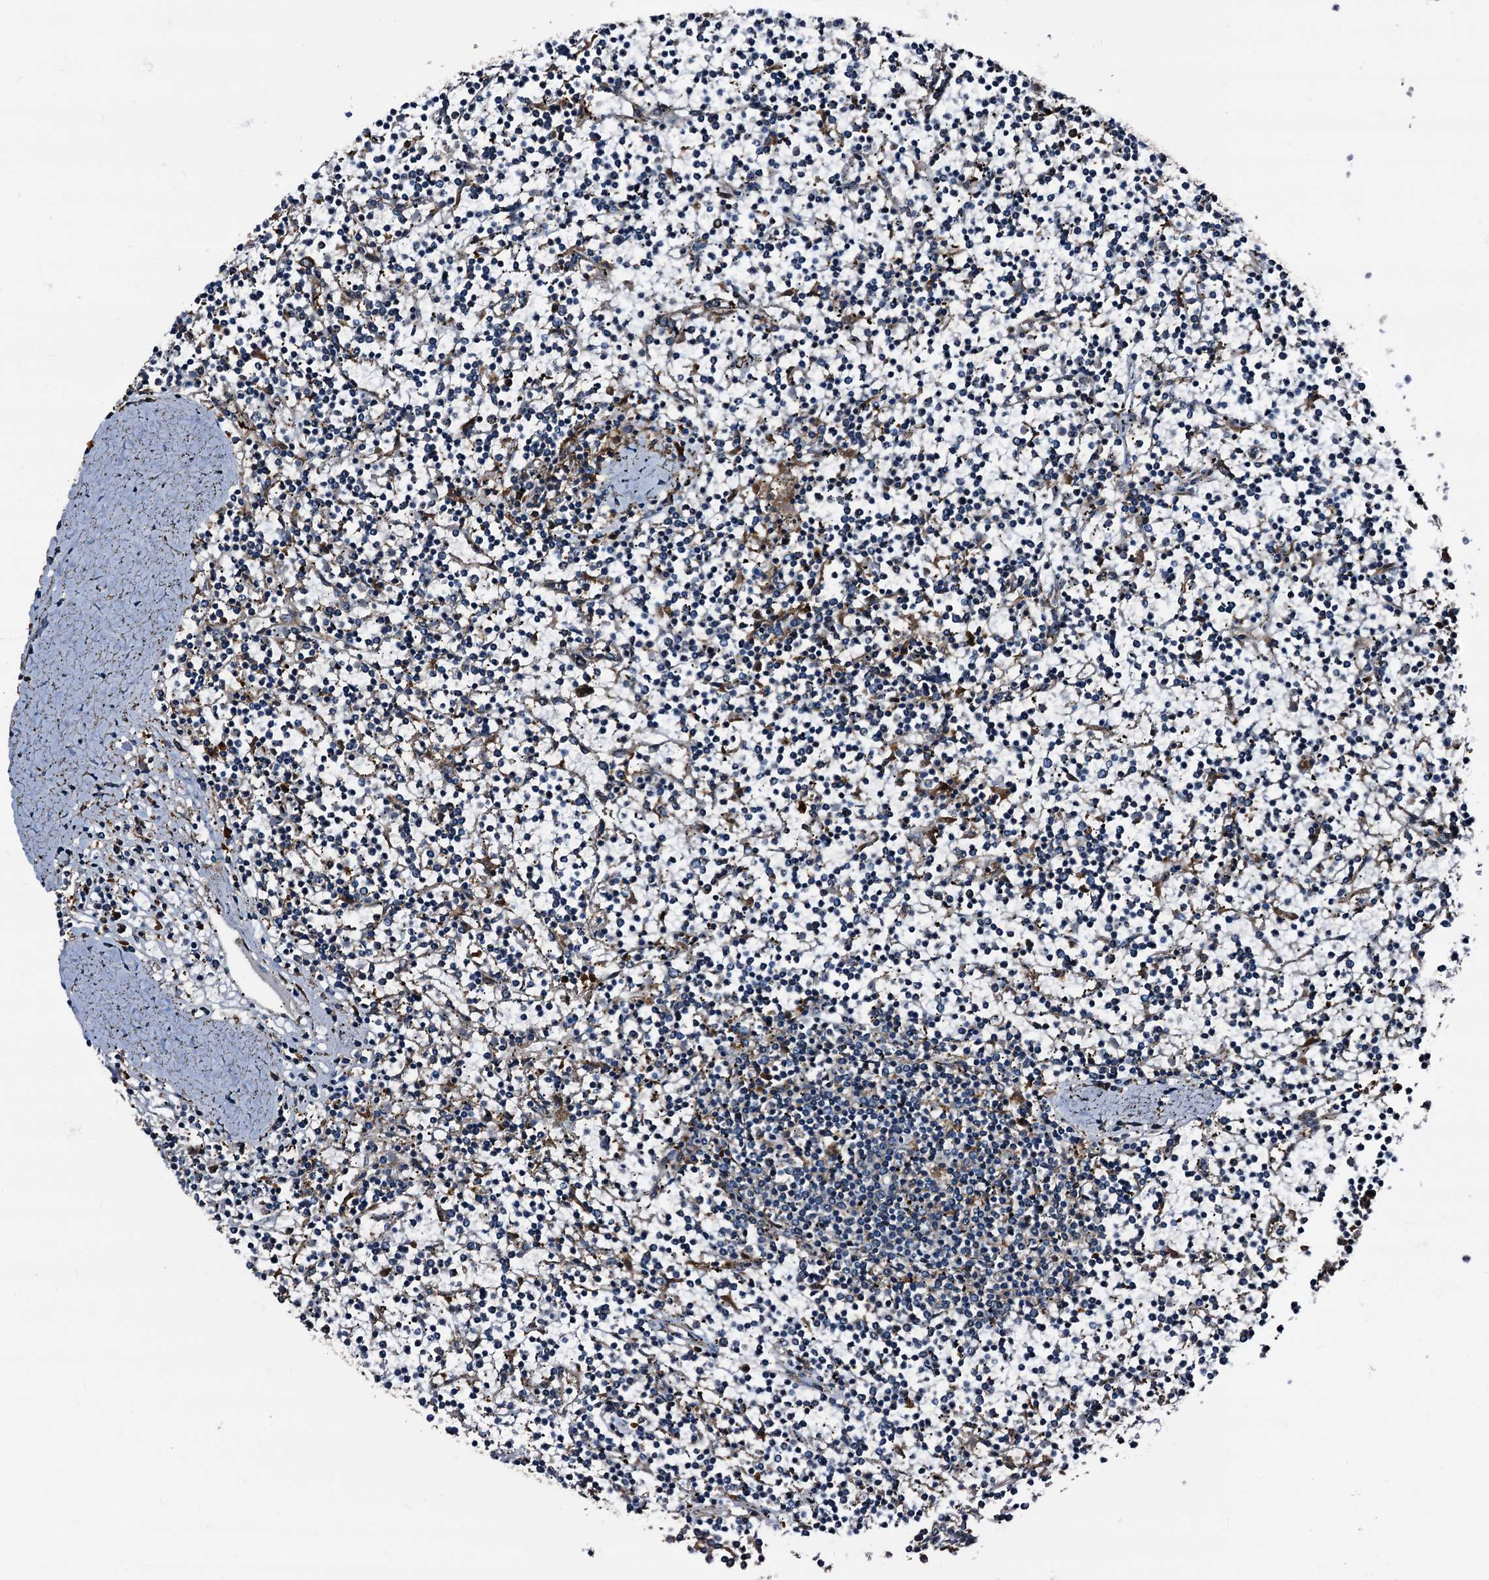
{"staining": {"intensity": "negative", "quantity": "none", "location": "none"}, "tissue": "lymphoma", "cell_type": "Tumor cells", "image_type": "cancer", "snomed": [{"axis": "morphology", "description": "Malignant lymphoma, non-Hodgkin's type, Low grade"}, {"axis": "topography", "description": "Spleen"}], "caption": "Immunohistochemistry (IHC) image of human lymphoma stained for a protein (brown), which demonstrates no staining in tumor cells.", "gene": "PEX5", "patient": {"sex": "female", "age": 19}}